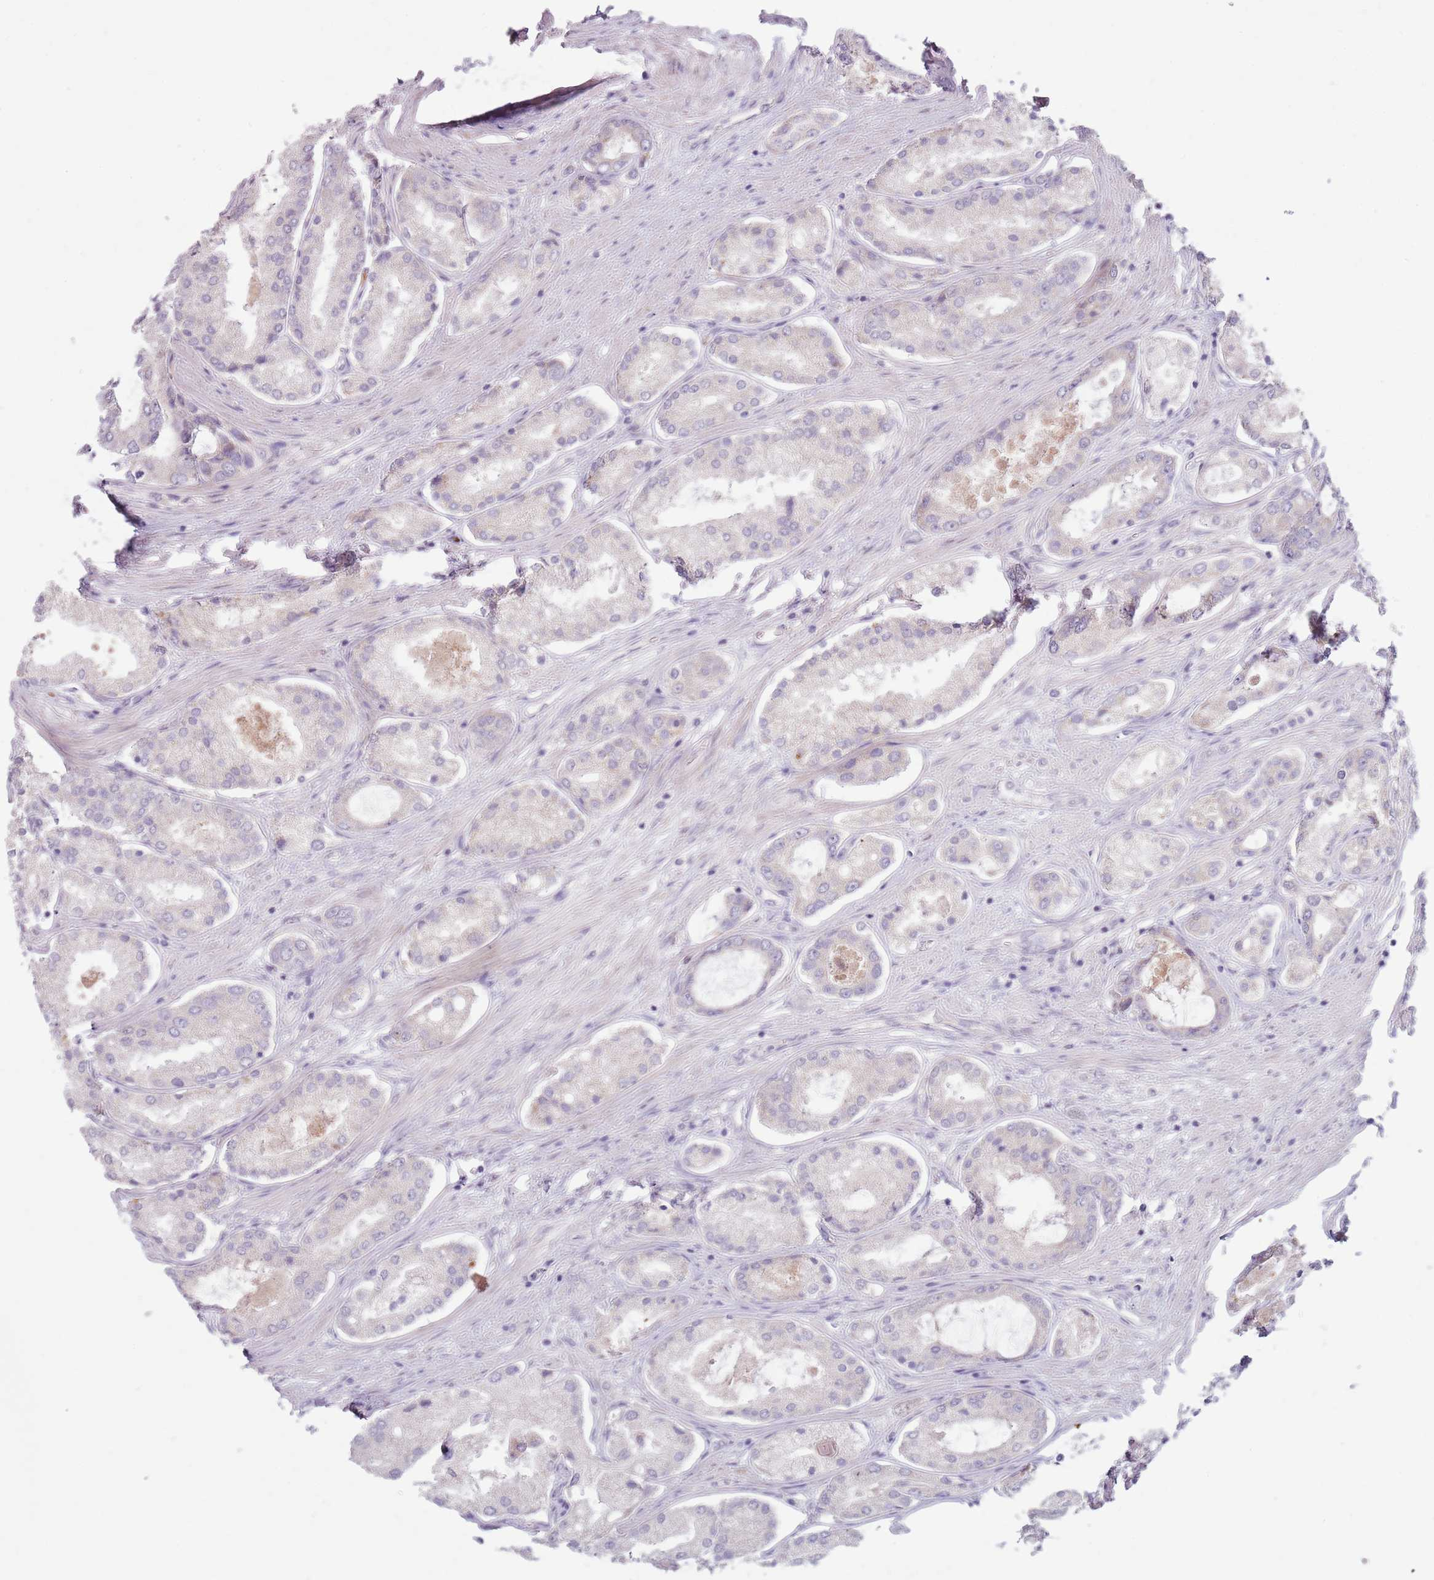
{"staining": {"intensity": "negative", "quantity": "none", "location": "none"}, "tissue": "prostate cancer", "cell_type": "Tumor cells", "image_type": "cancer", "snomed": [{"axis": "morphology", "description": "Adenocarcinoma, Low grade"}, {"axis": "topography", "description": "Prostate"}], "caption": "Prostate adenocarcinoma (low-grade) stained for a protein using immunohistochemistry exhibits no positivity tumor cells.", "gene": "HSPA14", "patient": {"sex": "male", "age": 68}}